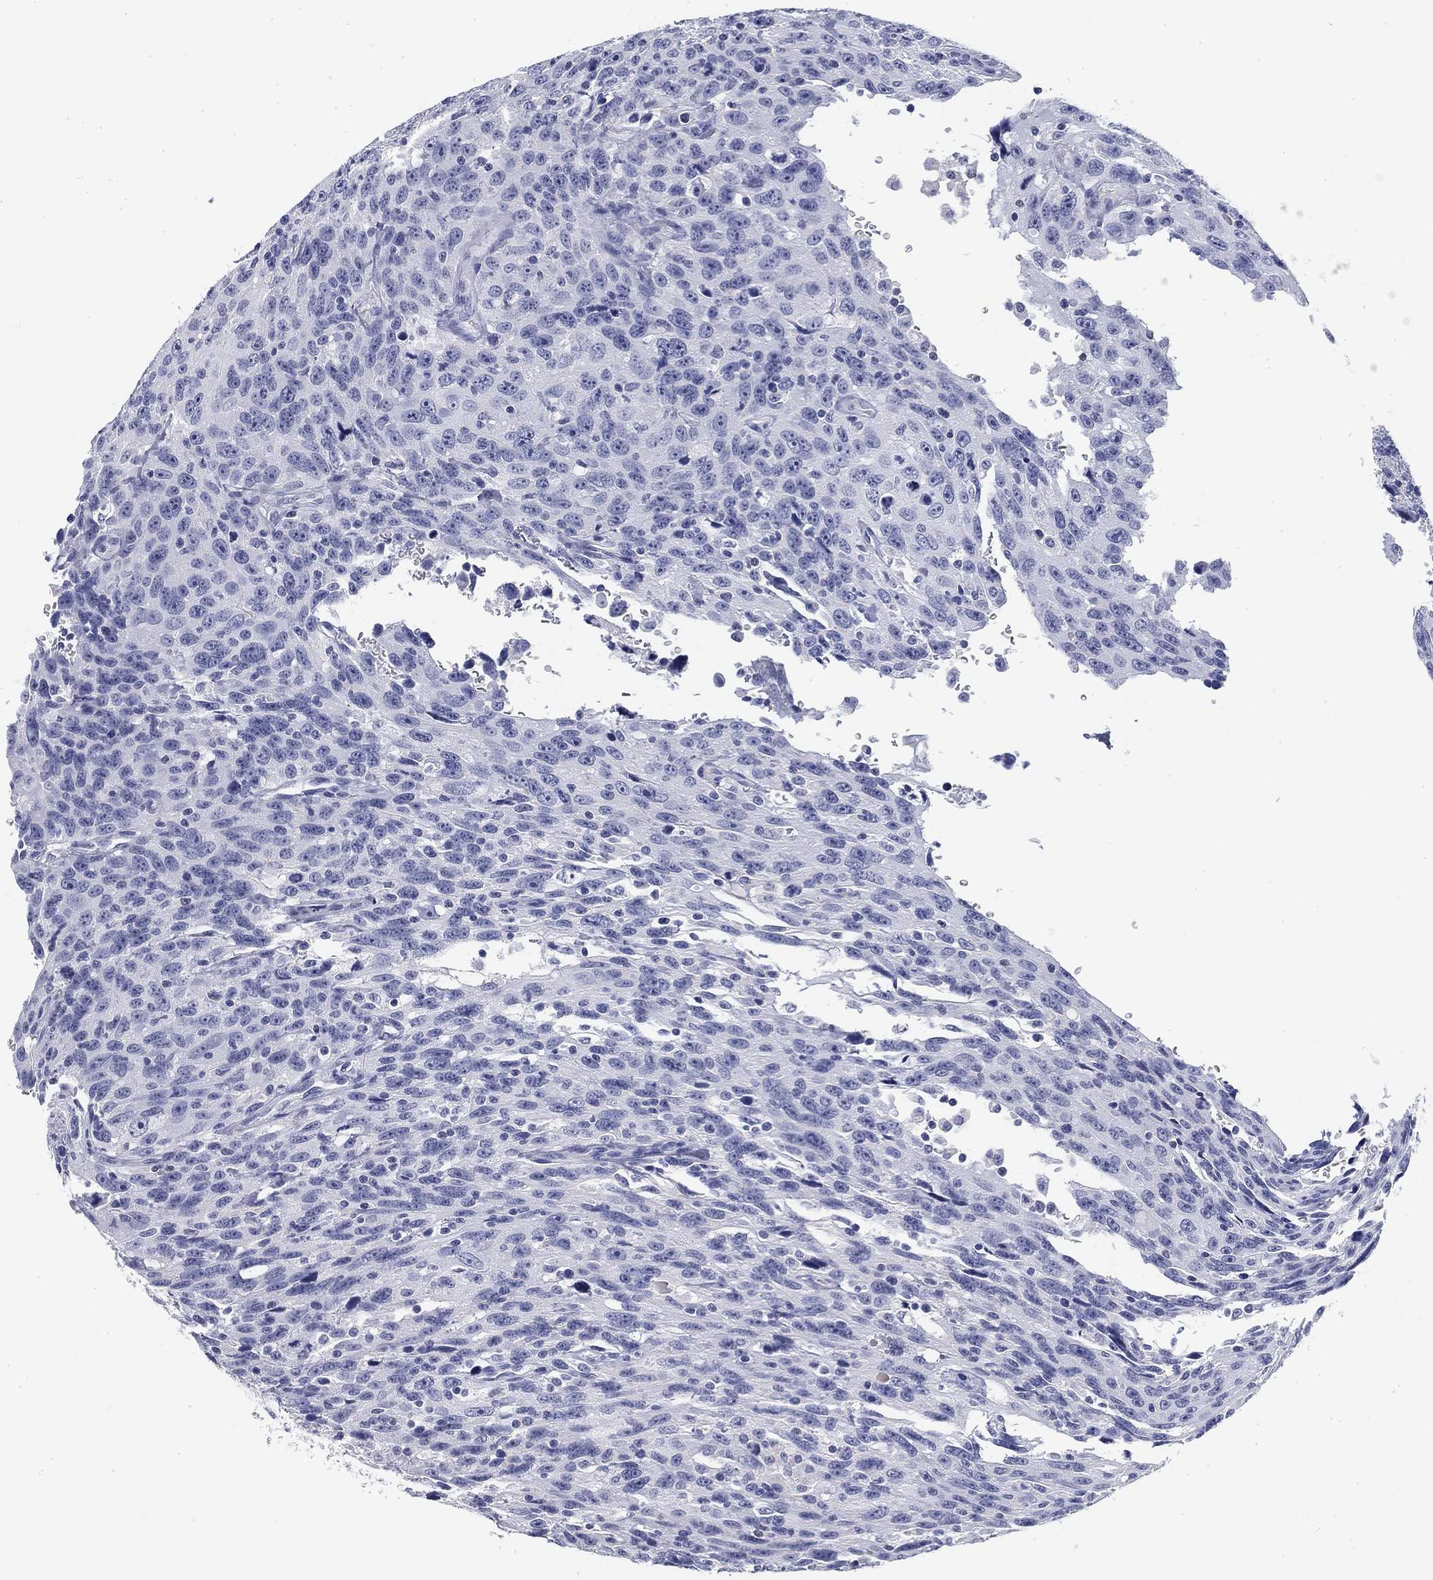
{"staining": {"intensity": "negative", "quantity": "none", "location": "none"}, "tissue": "urothelial cancer", "cell_type": "Tumor cells", "image_type": "cancer", "snomed": [{"axis": "morphology", "description": "Urothelial carcinoma, NOS"}, {"axis": "morphology", "description": "Urothelial carcinoma, High grade"}, {"axis": "topography", "description": "Urinary bladder"}], "caption": "Transitional cell carcinoma was stained to show a protein in brown. There is no significant expression in tumor cells.", "gene": "CD79B", "patient": {"sex": "female", "age": 73}}